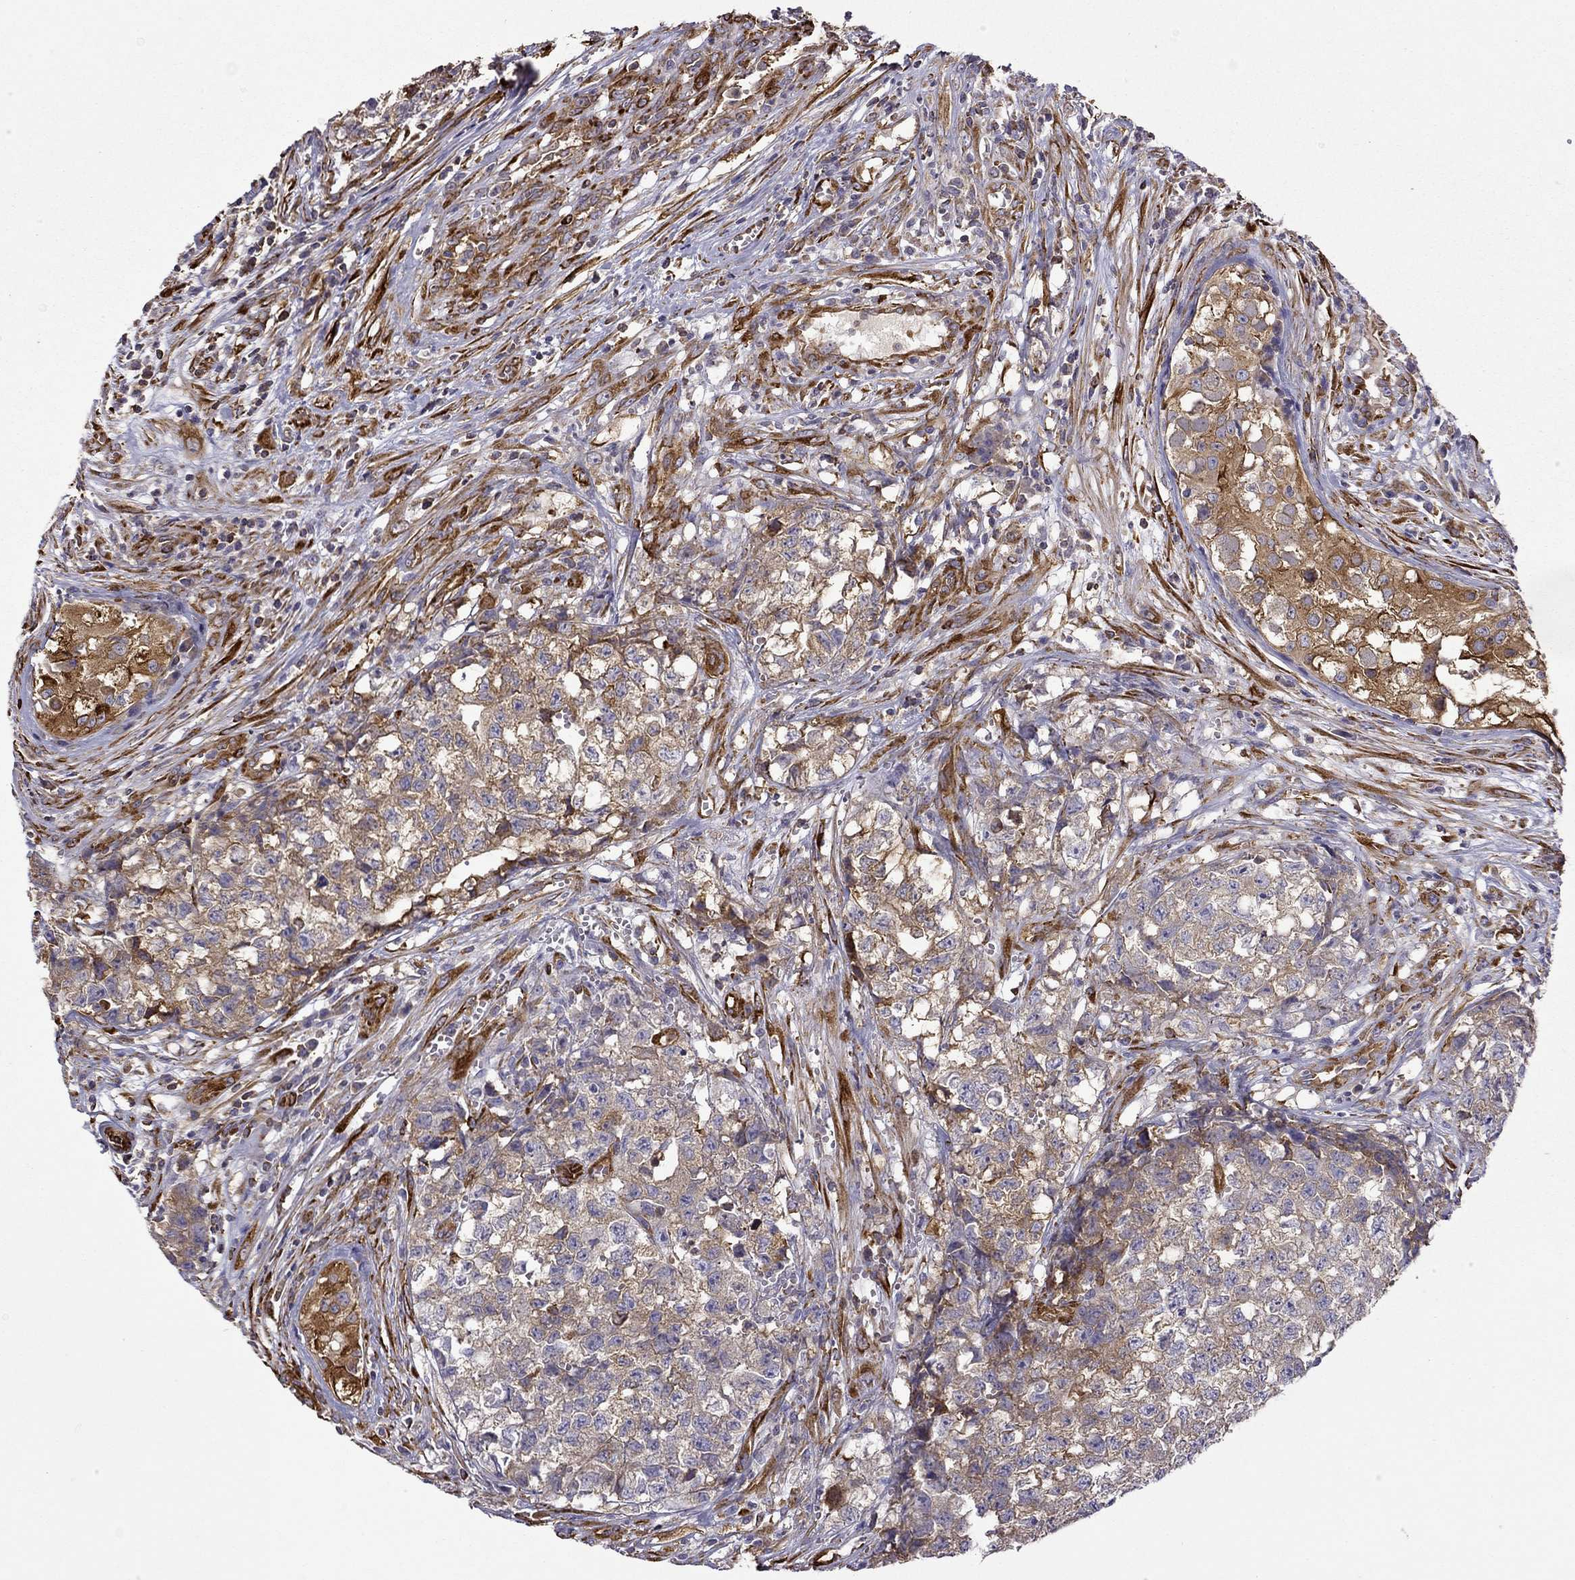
{"staining": {"intensity": "weak", "quantity": ">75%", "location": "cytoplasmic/membranous"}, "tissue": "testis cancer", "cell_type": "Tumor cells", "image_type": "cancer", "snomed": [{"axis": "morphology", "description": "Seminoma, NOS"}, {"axis": "morphology", "description": "Carcinoma, Embryonal, NOS"}, {"axis": "topography", "description": "Testis"}], "caption": "High-magnification brightfield microscopy of testis cancer (seminoma) stained with DAB (3,3'-diaminobenzidine) (brown) and counterstained with hematoxylin (blue). tumor cells exhibit weak cytoplasmic/membranous expression is identified in about>75% of cells. (brown staining indicates protein expression, while blue staining denotes nuclei).", "gene": "MAP4", "patient": {"sex": "male", "age": 22}}